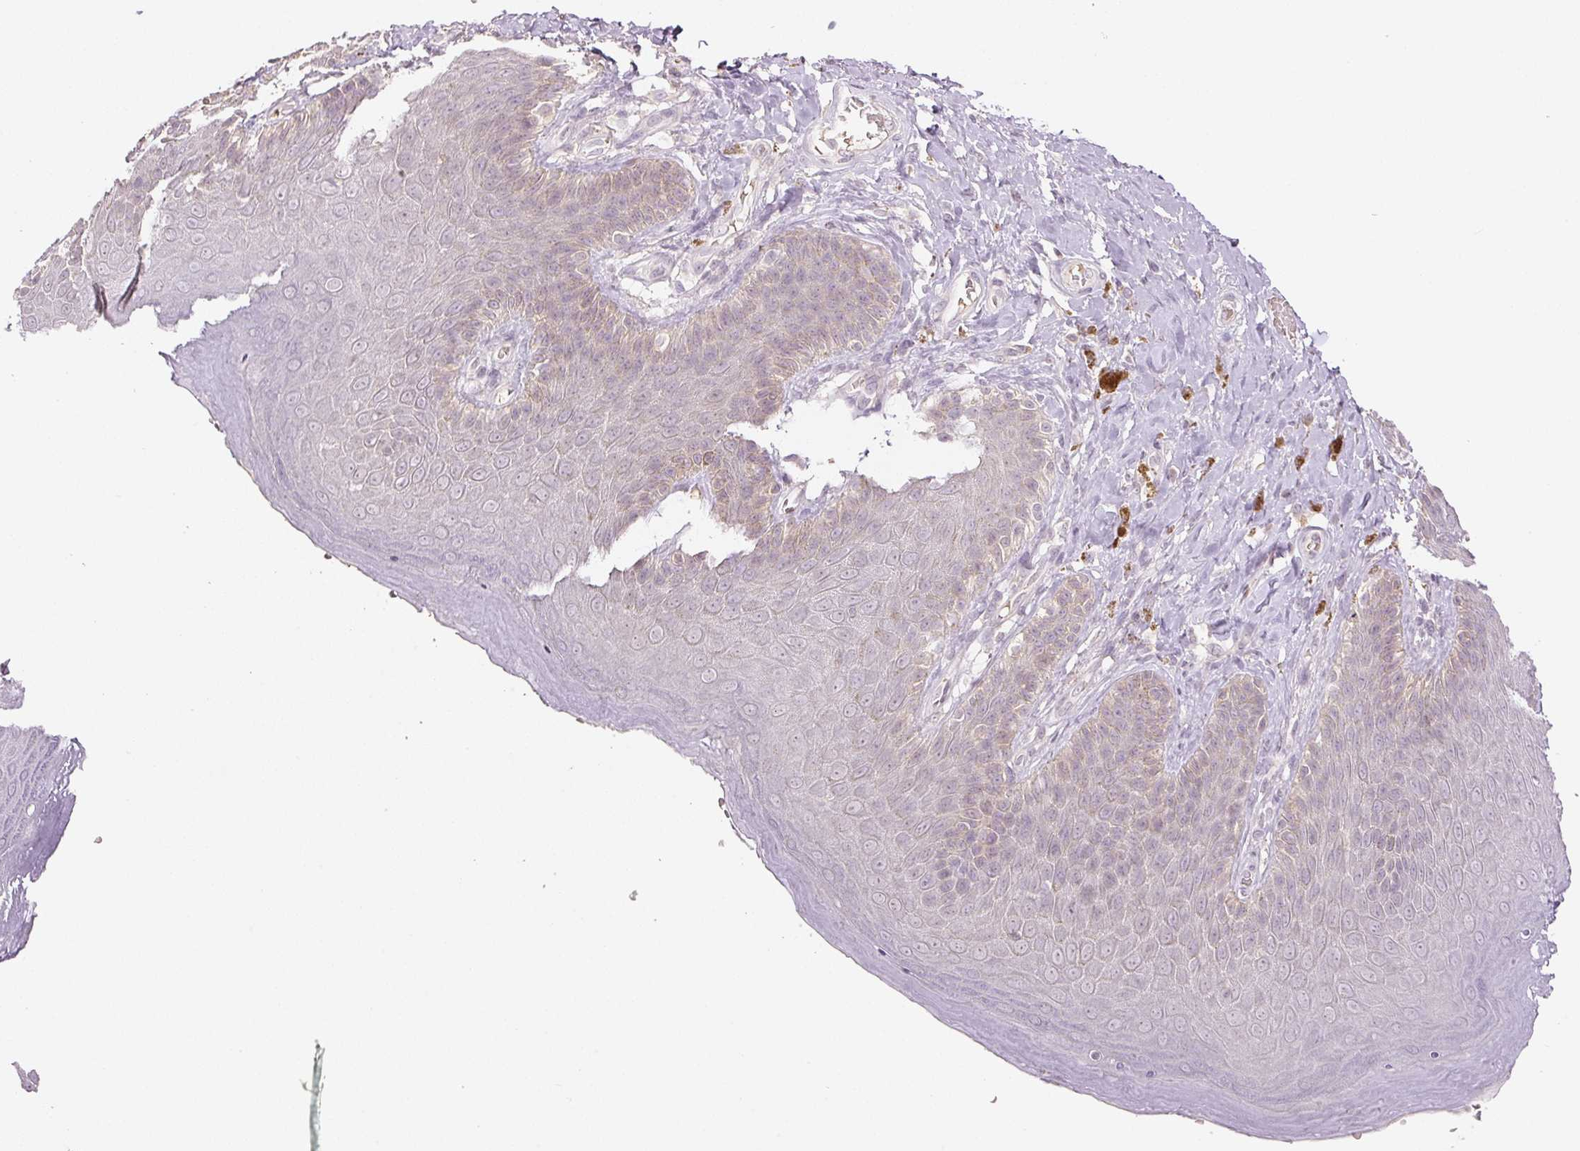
{"staining": {"intensity": "weak", "quantity": "<25%", "location": "cytoplasmic/membranous,nuclear"}, "tissue": "skin", "cell_type": "Epidermal cells", "image_type": "normal", "snomed": [{"axis": "morphology", "description": "Normal tissue, NOS"}, {"axis": "topography", "description": "Anal"}, {"axis": "topography", "description": "Peripheral nerve tissue"}], "caption": "Immunohistochemistry (IHC) micrograph of unremarkable human skin stained for a protein (brown), which reveals no expression in epidermal cells. The staining is performed using DAB brown chromogen with nuclei counter-stained in using hematoxylin.", "gene": "GZMA", "patient": {"sex": "male", "age": 53}}